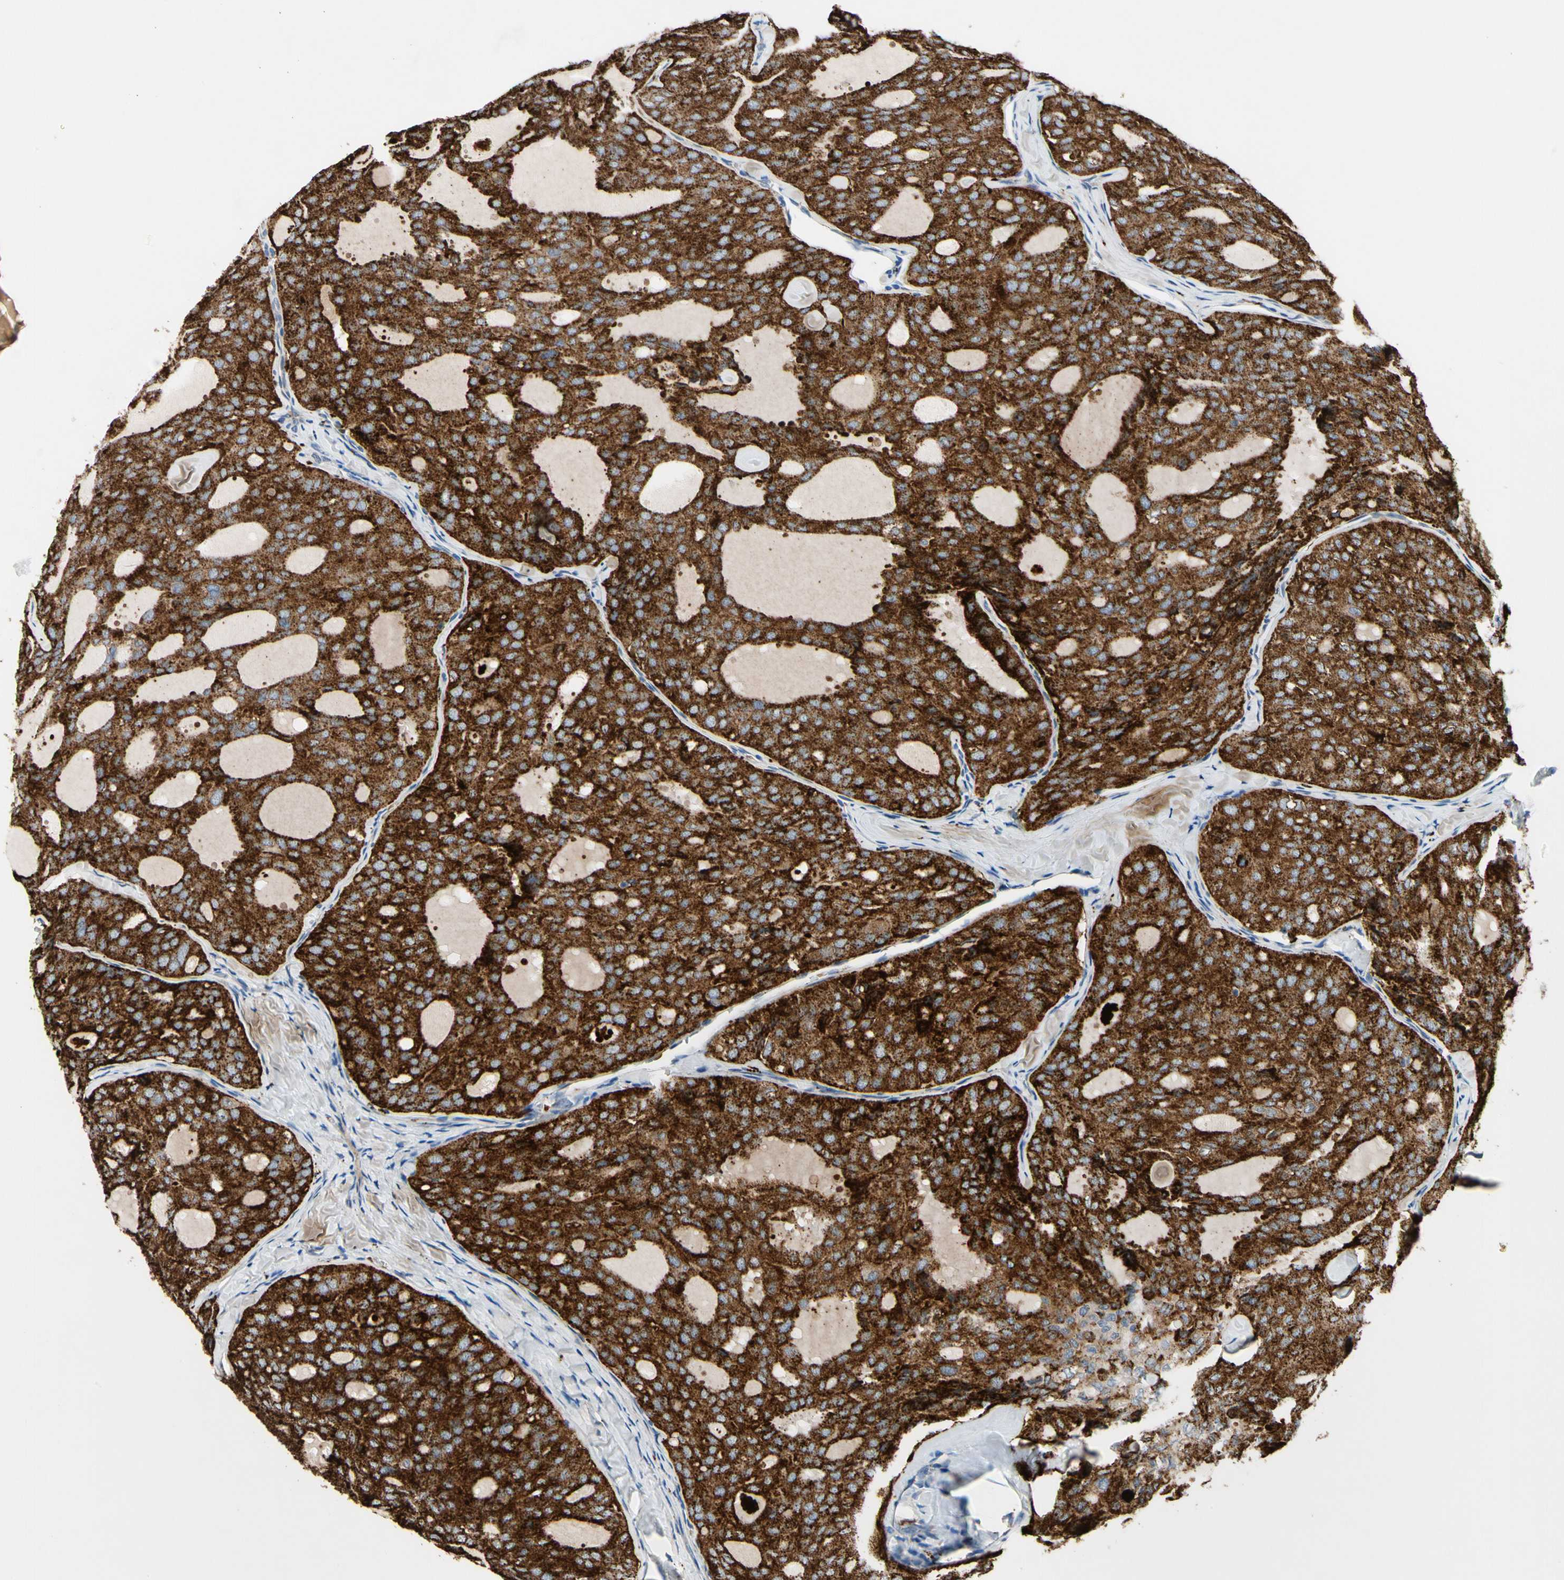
{"staining": {"intensity": "strong", "quantity": ">75%", "location": "cytoplasmic/membranous"}, "tissue": "thyroid cancer", "cell_type": "Tumor cells", "image_type": "cancer", "snomed": [{"axis": "morphology", "description": "Follicular adenoma carcinoma, NOS"}, {"axis": "topography", "description": "Thyroid gland"}], "caption": "Immunohistochemical staining of thyroid follicular adenoma carcinoma shows strong cytoplasmic/membranous protein positivity in about >75% of tumor cells.", "gene": "RETSAT", "patient": {"sex": "male", "age": 75}}